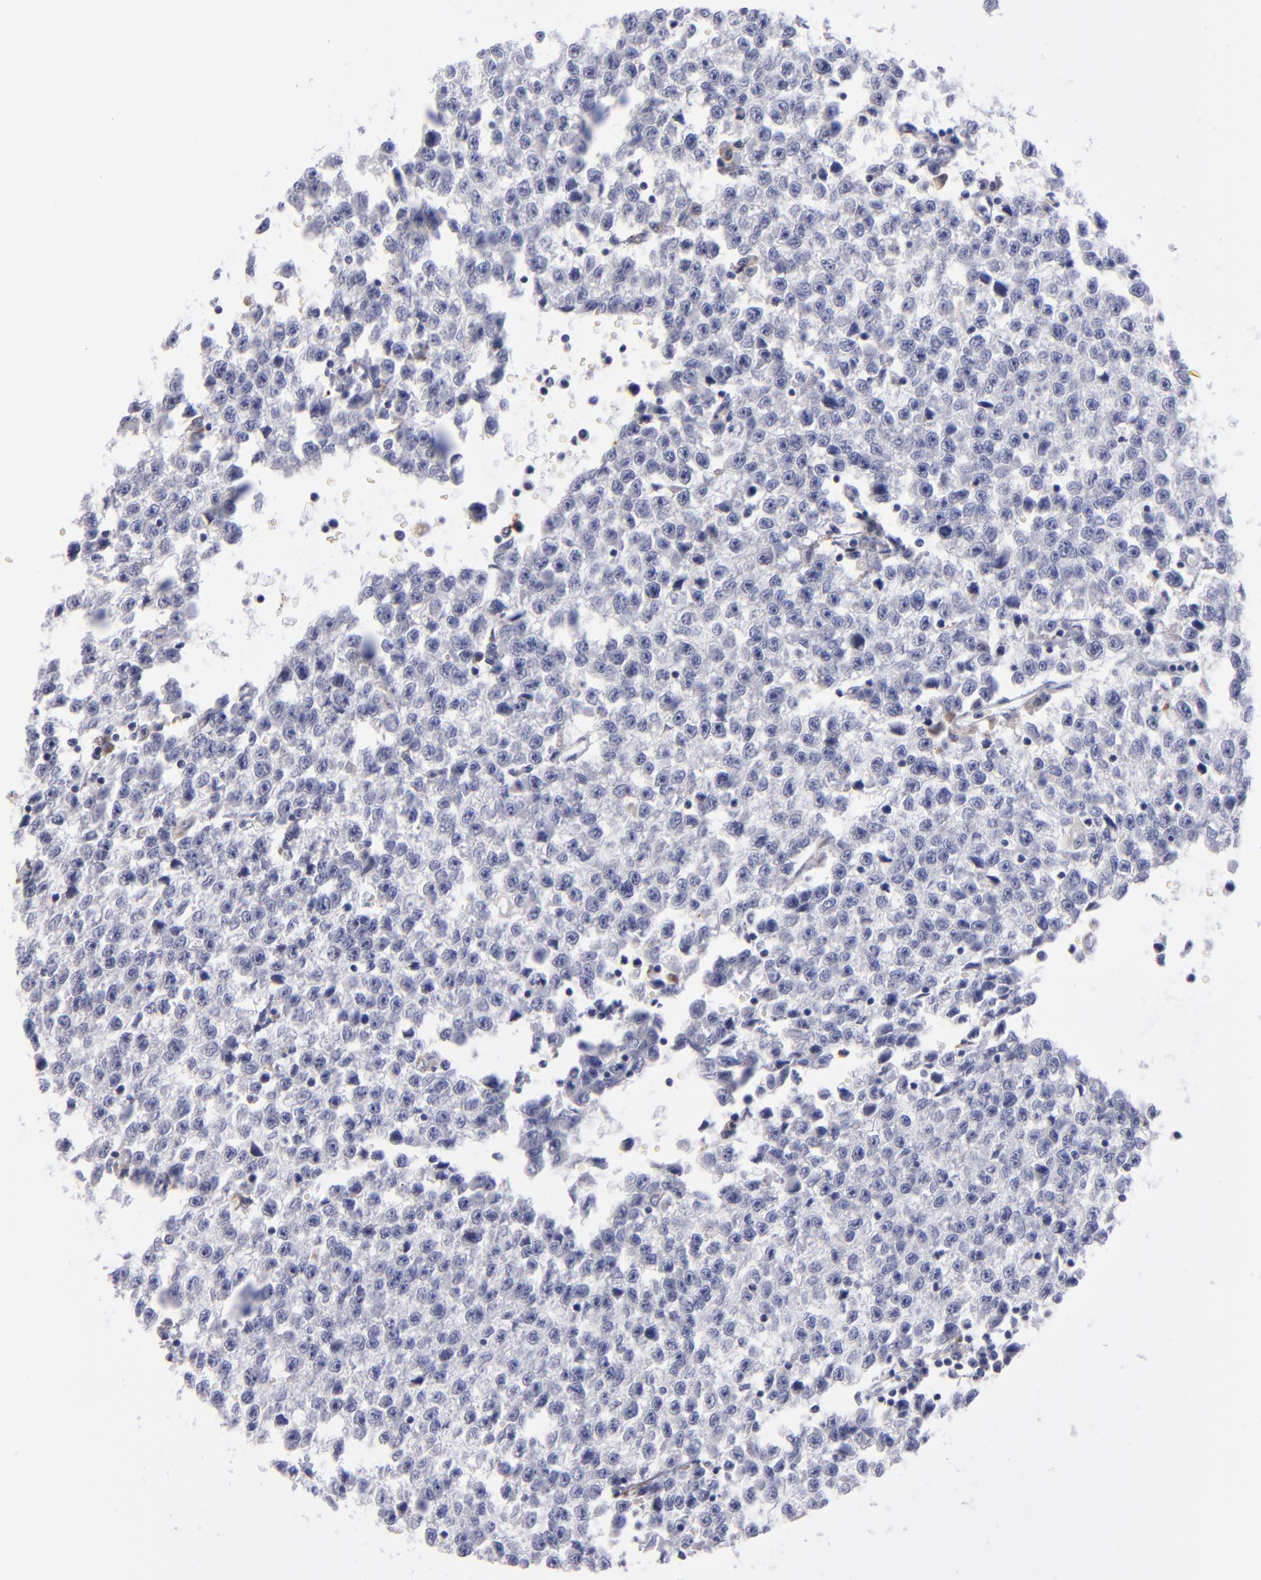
{"staining": {"intensity": "negative", "quantity": "none", "location": "none"}, "tissue": "testis cancer", "cell_type": "Tumor cells", "image_type": "cancer", "snomed": [{"axis": "morphology", "description": "Seminoma, NOS"}, {"axis": "topography", "description": "Testis"}], "caption": "This is an immunohistochemistry image of human seminoma (testis). There is no positivity in tumor cells.", "gene": "MFGE8", "patient": {"sex": "male", "age": 35}}